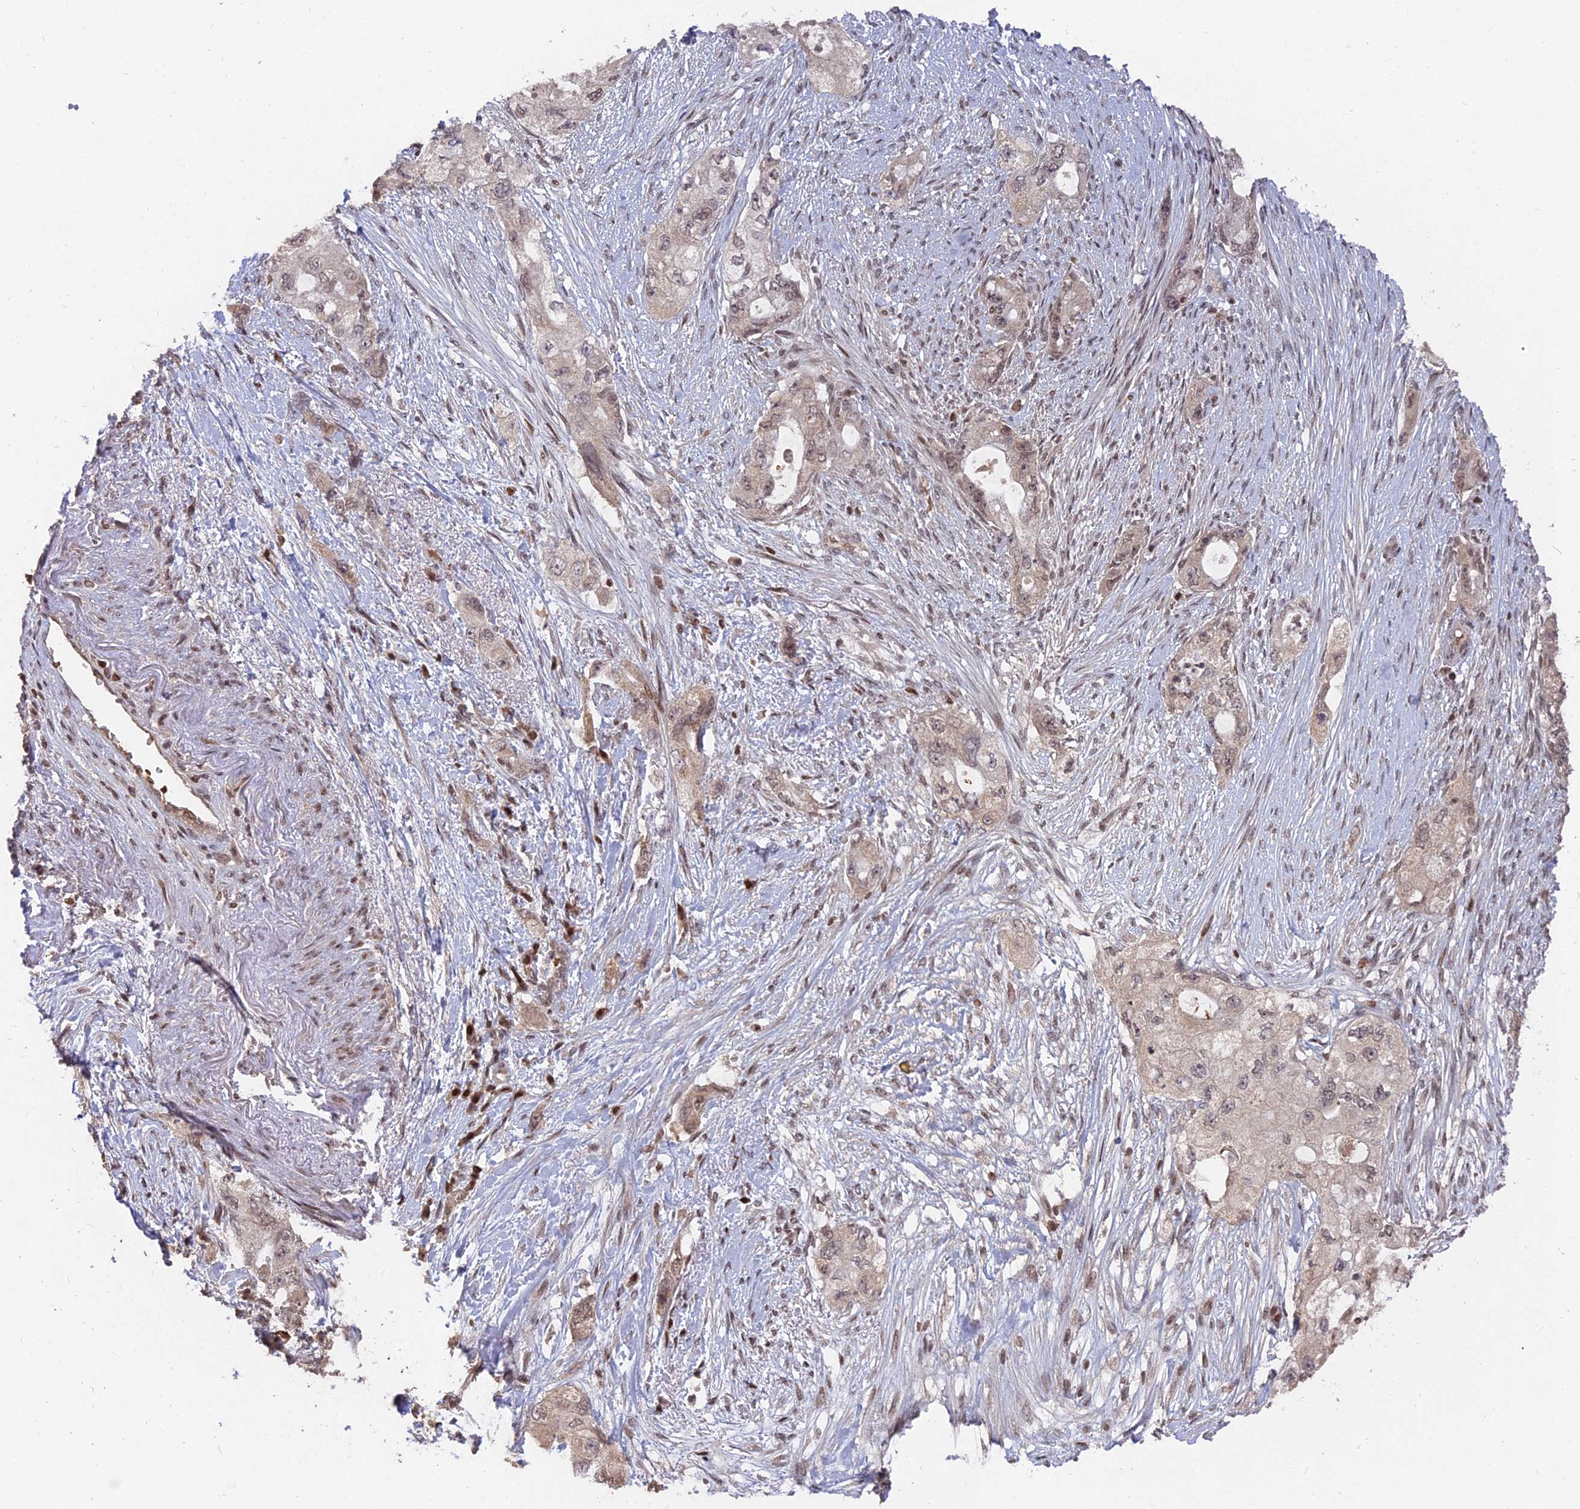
{"staining": {"intensity": "weak", "quantity": "25%-75%", "location": "nuclear"}, "tissue": "pancreatic cancer", "cell_type": "Tumor cells", "image_type": "cancer", "snomed": [{"axis": "morphology", "description": "Adenocarcinoma, NOS"}, {"axis": "topography", "description": "Pancreas"}], "caption": "Immunohistochemistry of pancreatic adenocarcinoma displays low levels of weak nuclear staining in about 25%-75% of tumor cells.", "gene": "NR1H3", "patient": {"sex": "female", "age": 73}}